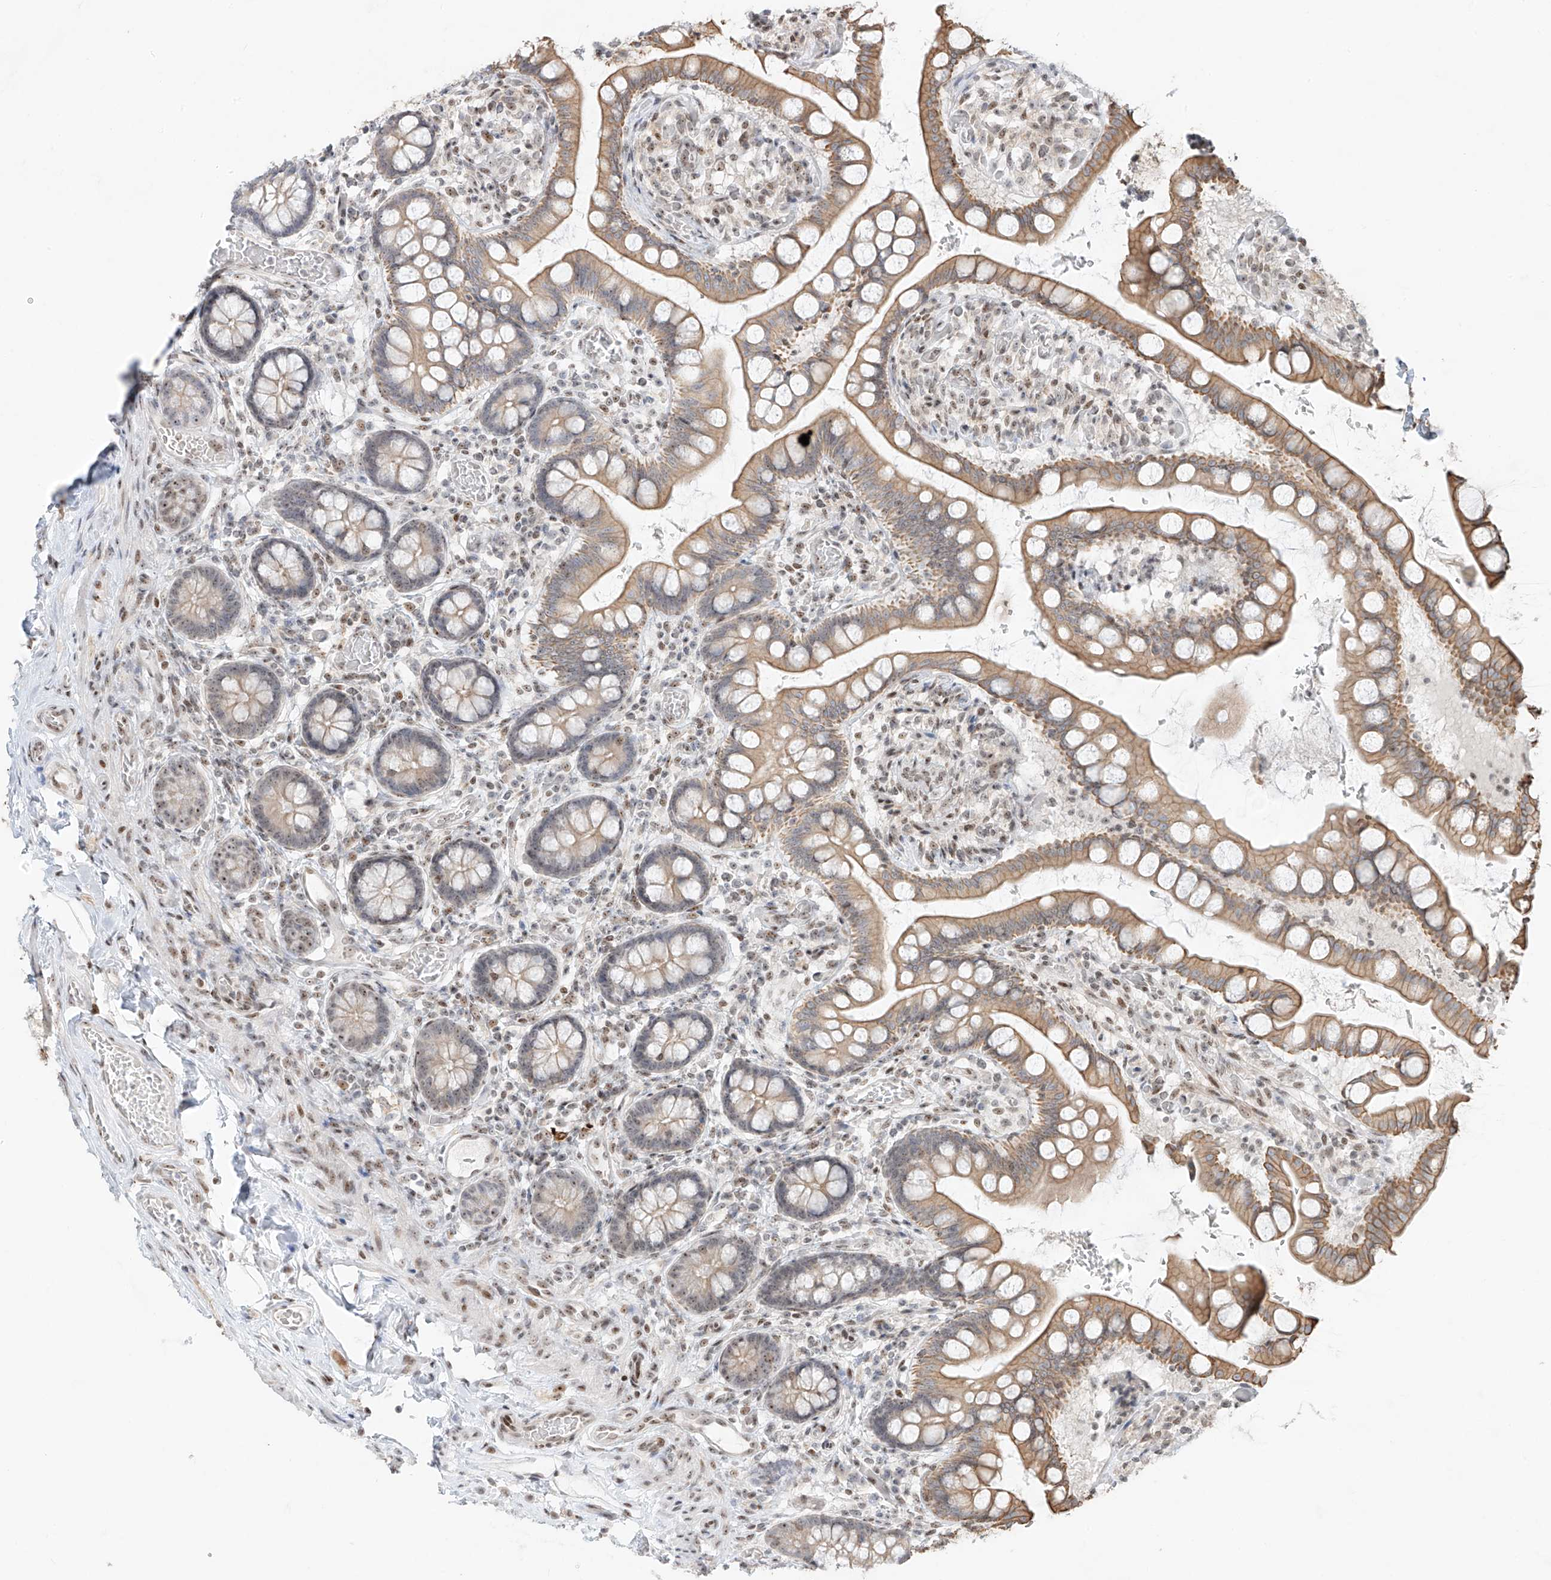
{"staining": {"intensity": "moderate", "quantity": ">75%", "location": "cytoplasmic/membranous"}, "tissue": "small intestine", "cell_type": "Glandular cells", "image_type": "normal", "snomed": [{"axis": "morphology", "description": "Normal tissue, NOS"}, {"axis": "topography", "description": "Small intestine"}], "caption": "This image demonstrates immunohistochemistry staining of unremarkable small intestine, with medium moderate cytoplasmic/membranous expression in about >75% of glandular cells.", "gene": "ZNF512", "patient": {"sex": "male", "age": 52}}